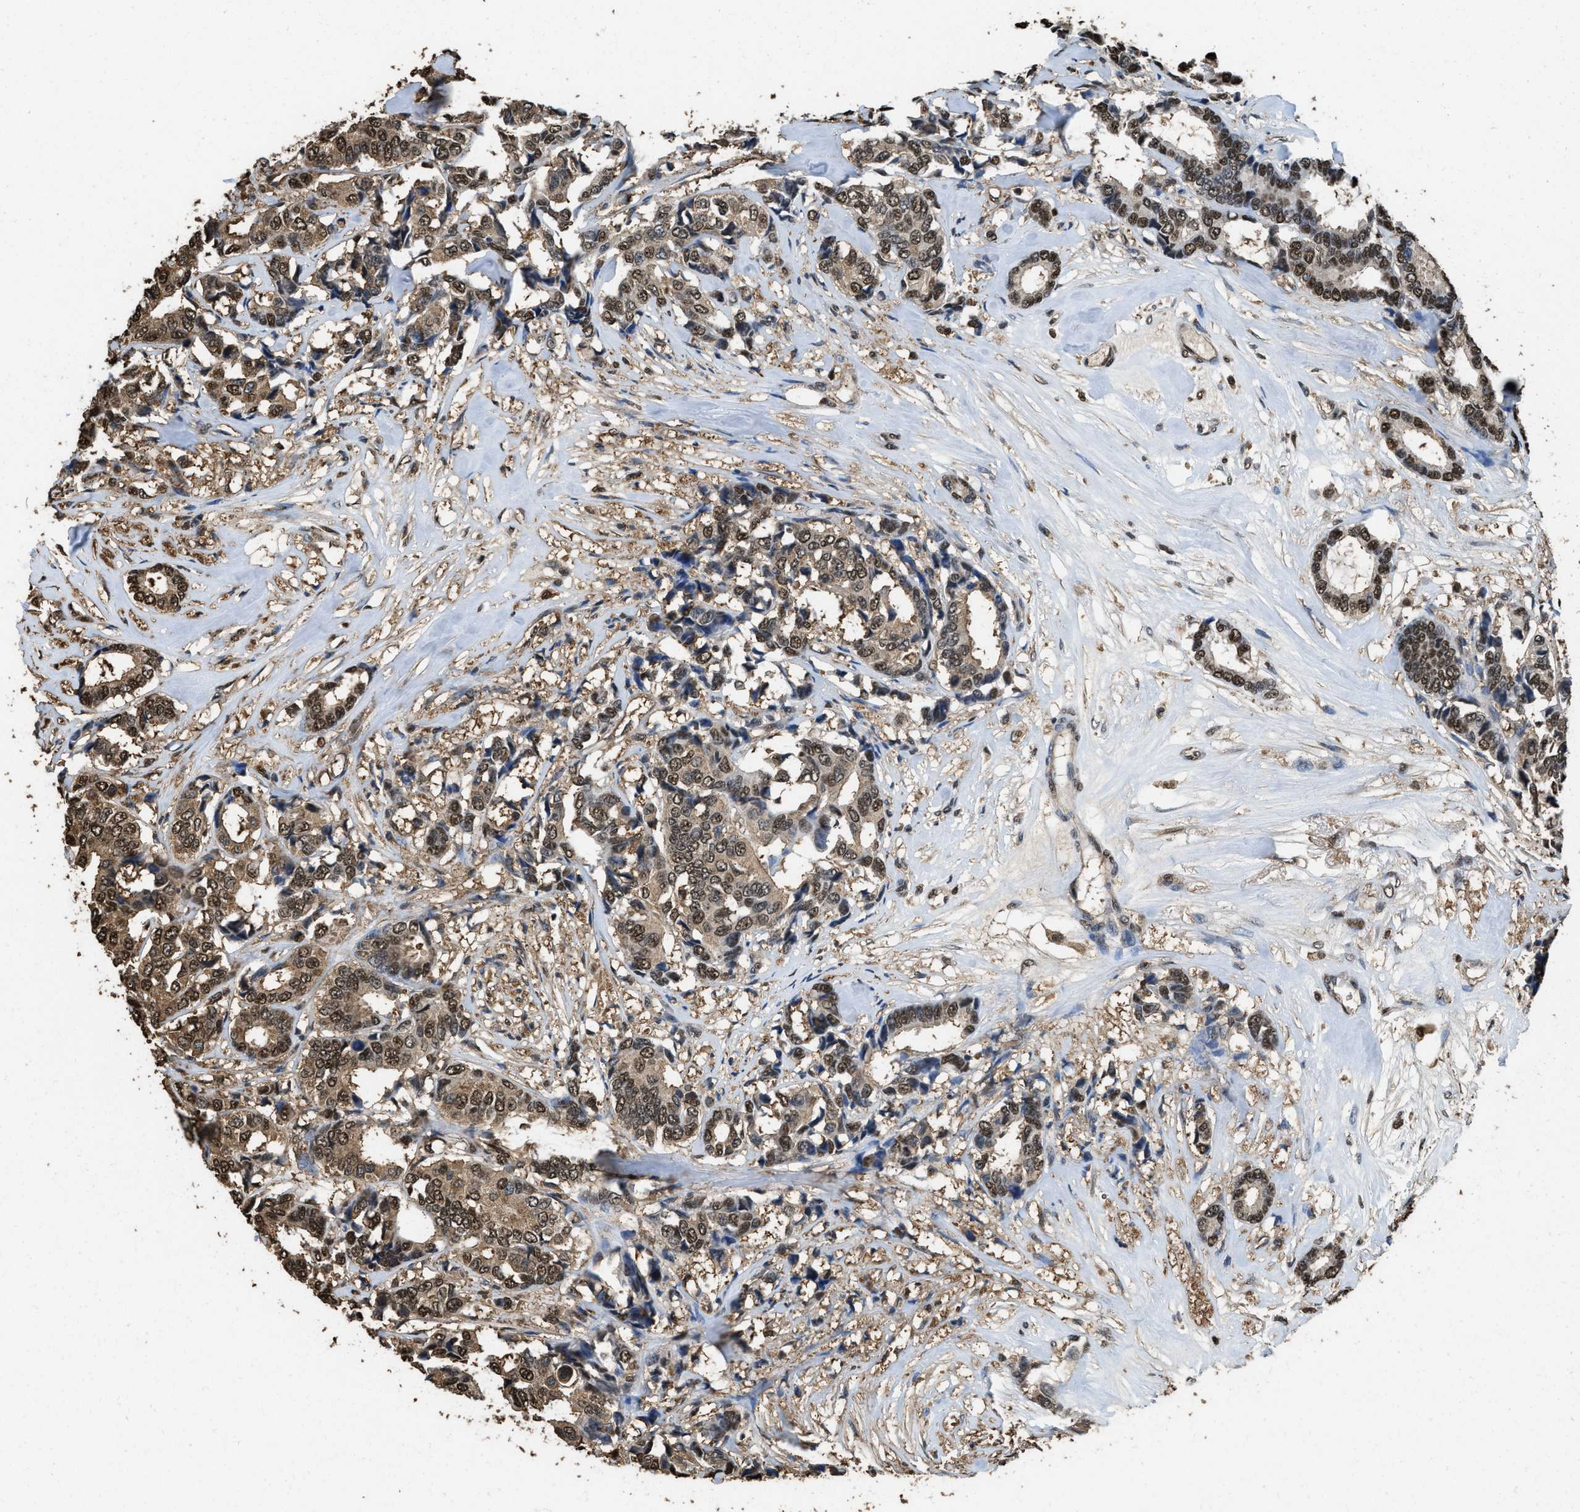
{"staining": {"intensity": "moderate", "quantity": ">75%", "location": "cytoplasmic/membranous,nuclear"}, "tissue": "breast cancer", "cell_type": "Tumor cells", "image_type": "cancer", "snomed": [{"axis": "morphology", "description": "Duct carcinoma"}, {"axis": "topography", "description": "Breast"}], "caption": "IHC (DAB (3,3'-diaminobenzidine)) staining of breast cancer (invasive ductal carcinoma) reveals moderate cytoplasmic/membranous and nuclear protein positivity in about >75% of tumor cells.", "gene": "GAPDH", "patient": {"sex": "female", "age": 87}}